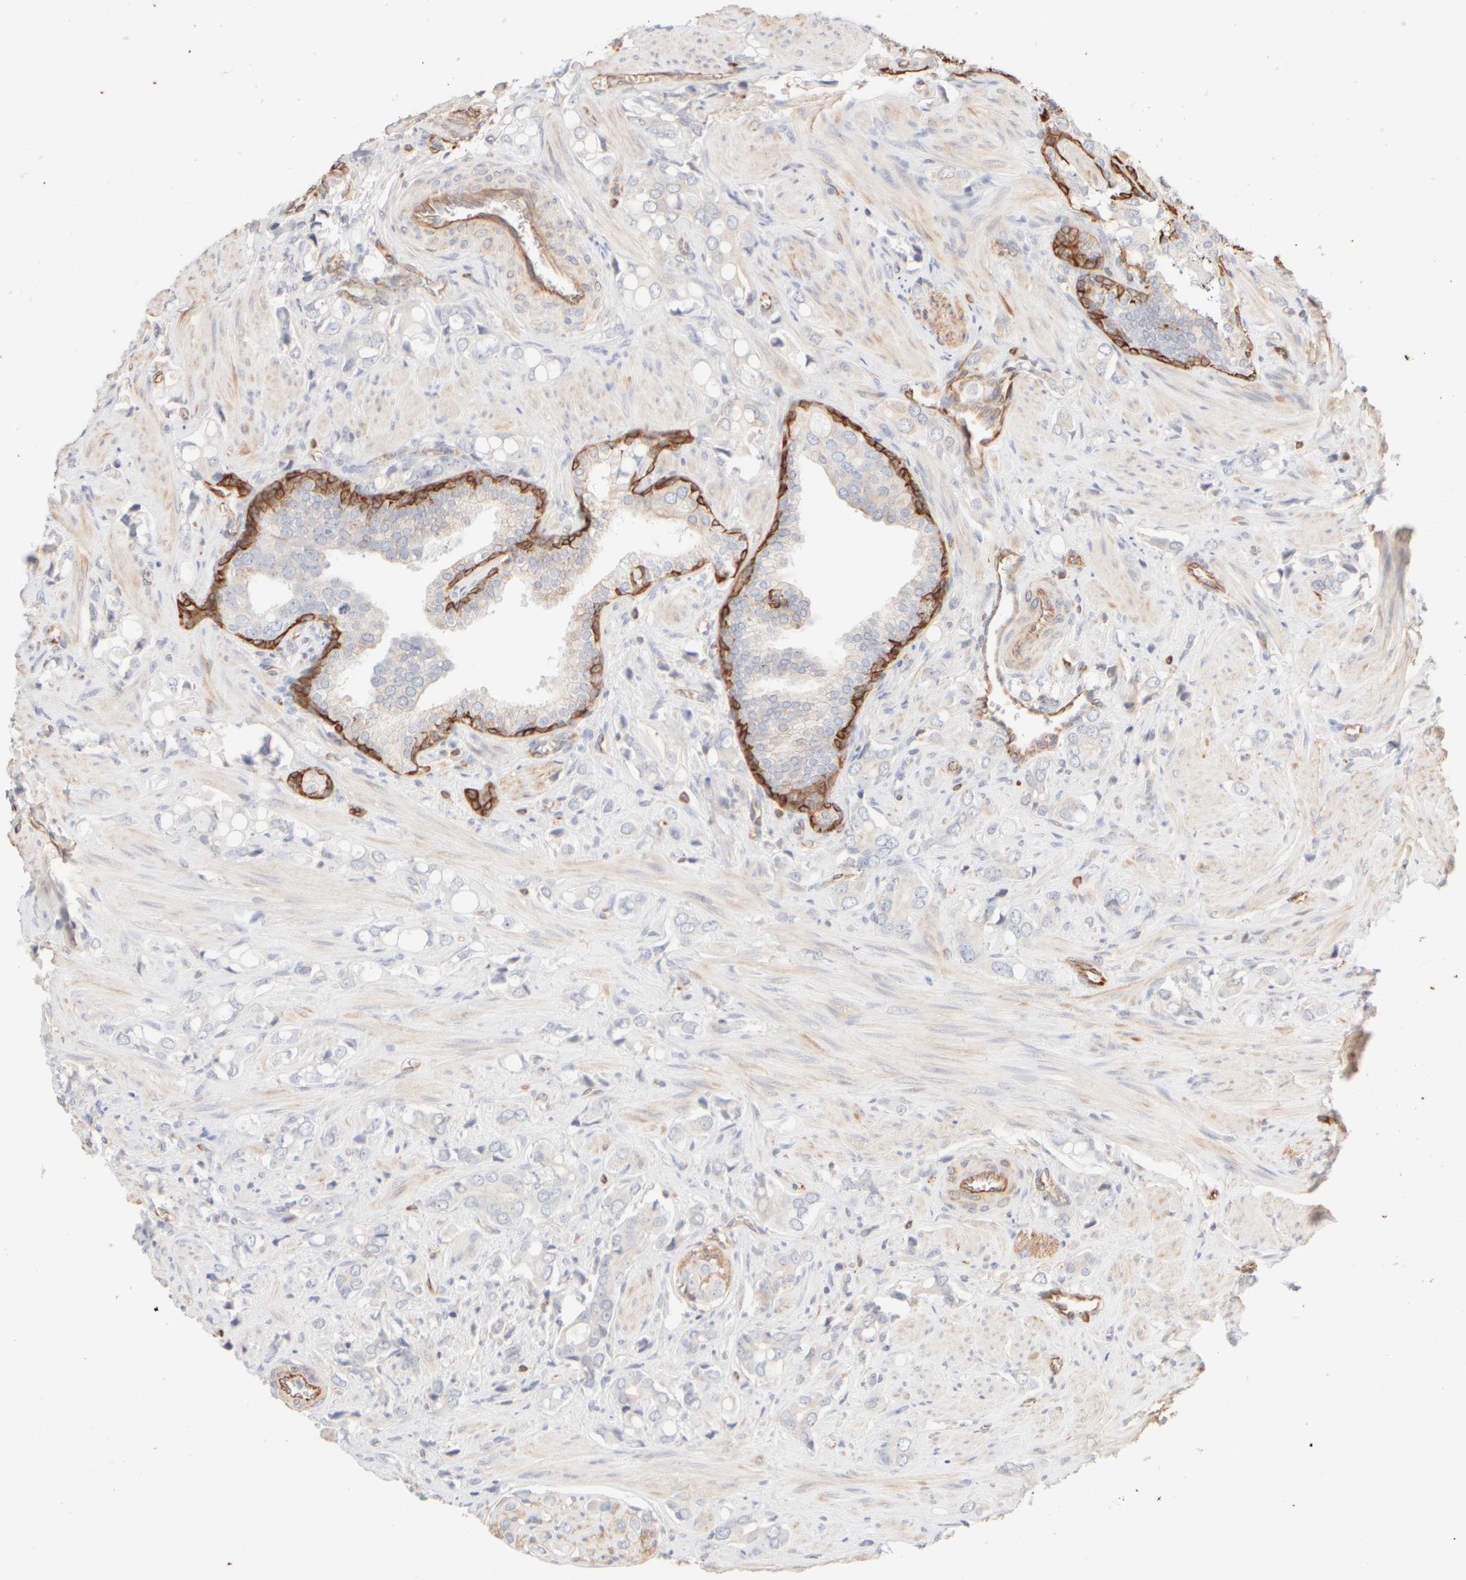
{"staining": {"intensity": "negative", "quantity": "none", "location": "none"}, "tissue": "prostate cancer", "cell_type": "Tumor cells", "image_type": "cancer", "snomed": [{"axis": "morphology", "description": "Adenocarcinoma, High grade"}, {"axis": "topography", "description": "Prostate"}], "caption": "Tumor cells are negative for brown protein staining in prostate high-grade adenocarcinoma. (DAB IHC, high magnification).", "gene": "KRT15", "patient": {"sex": "male", "age": 52}}